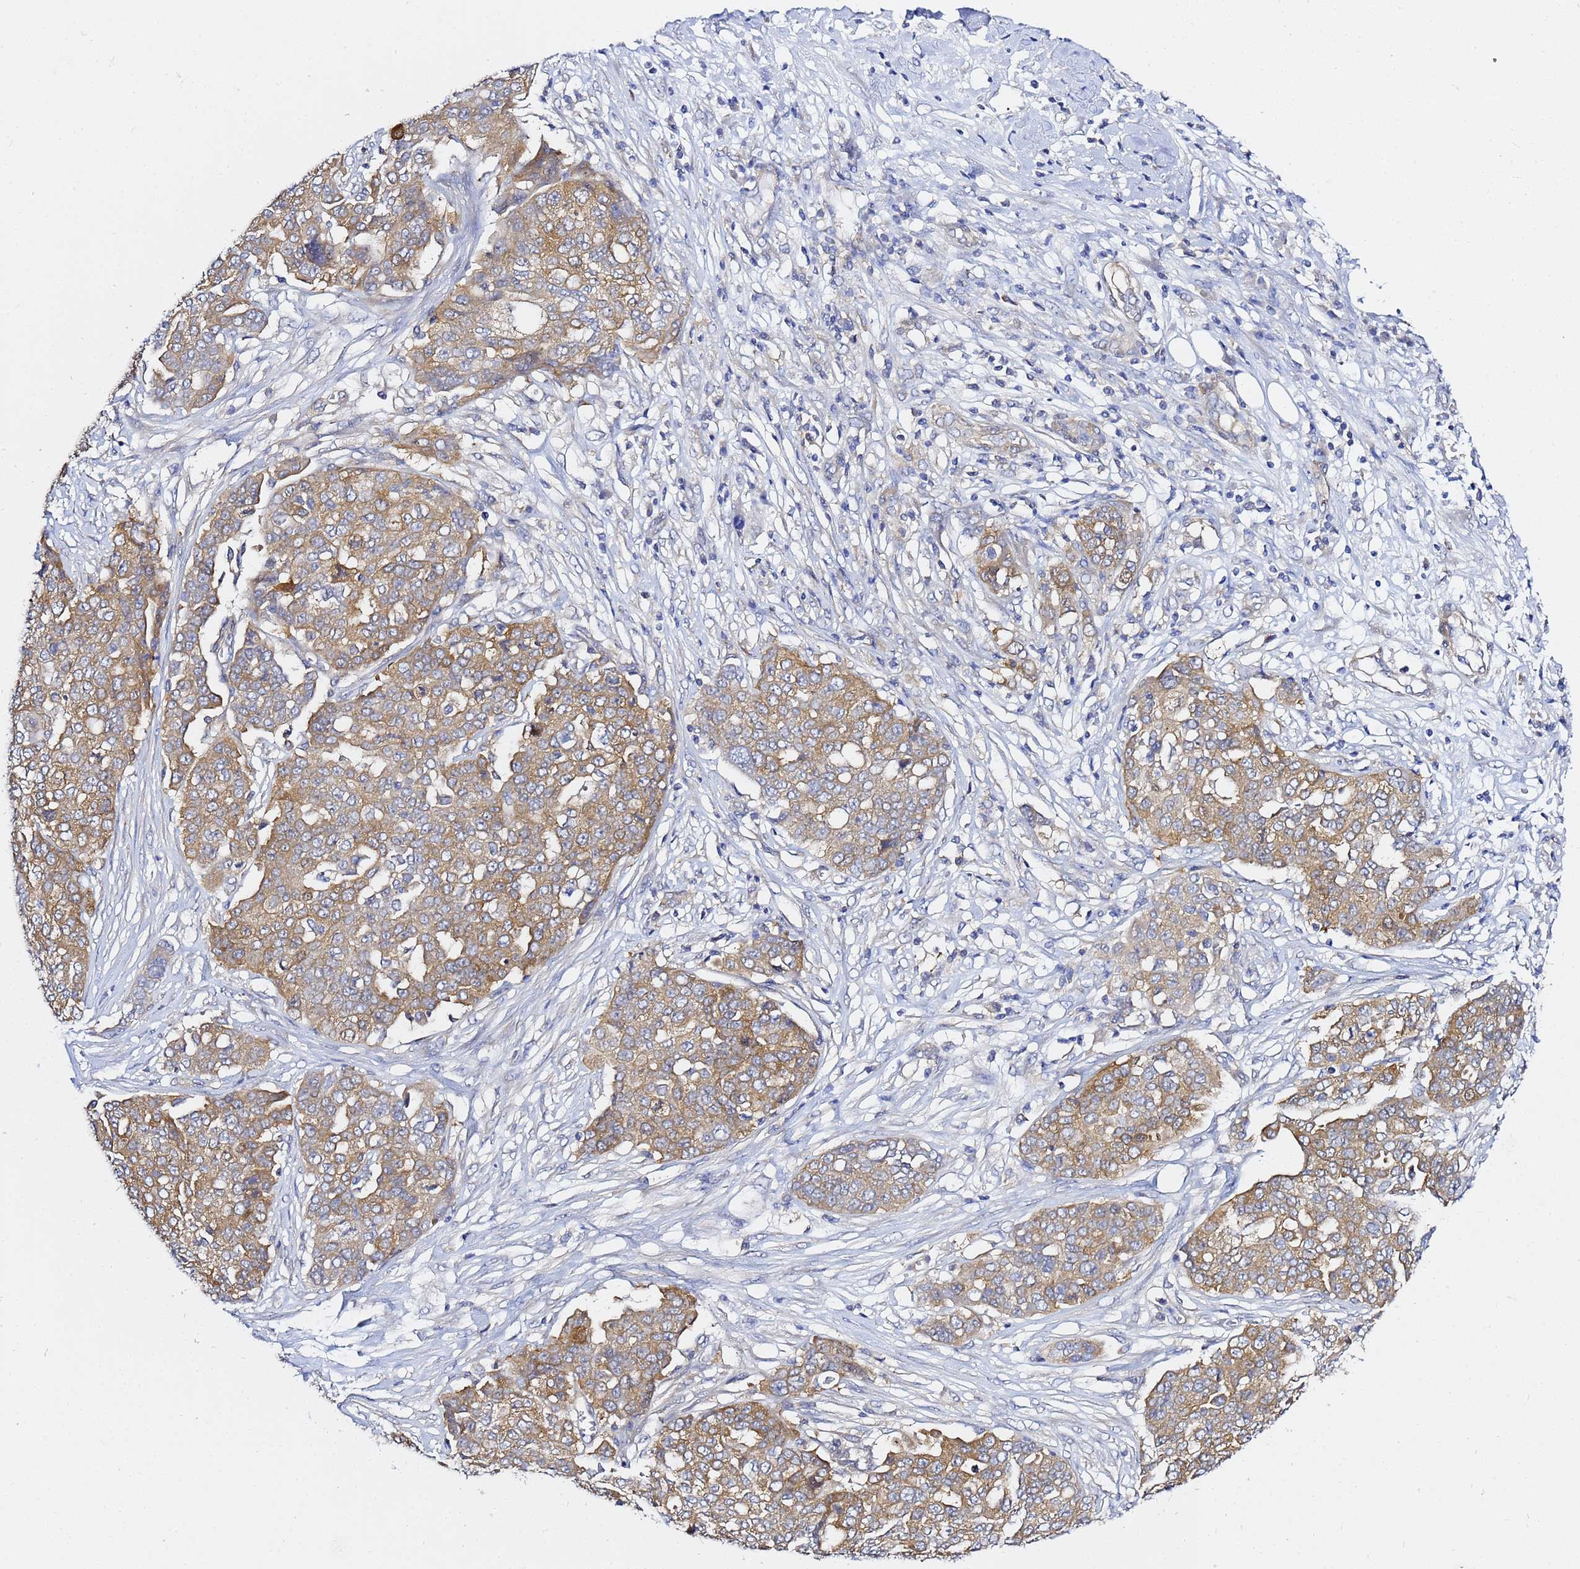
{"staining": {"intensity": "moderate", "quantity": ">75%", "location": "cytoplasmic/membranous"}, "tissue": "ovarian cancer", "cell_type": "Tumor cells", "image_type": "cancer", "snomed": [{"axis": "morphology", "description": "Cystadenocarcinoma, serous, NOS"}, {"axis": "topography", "description": "Soft tissue"}, {"axis": "topography", "description": "Ovary"}], "caption": "The photomicrograph shows staining of ovarian cancer (serous cystadenocarcinoma), revealing moderate cytoplasmic/membranous protein positivity (brown color) within tumor cells. (Stains: DAB in brown, nuclei in blue, Microscopy: brightfield microscopy at high magnification).", "gene": "LENG1", "patient": {"sex": "female", "age": 57}}